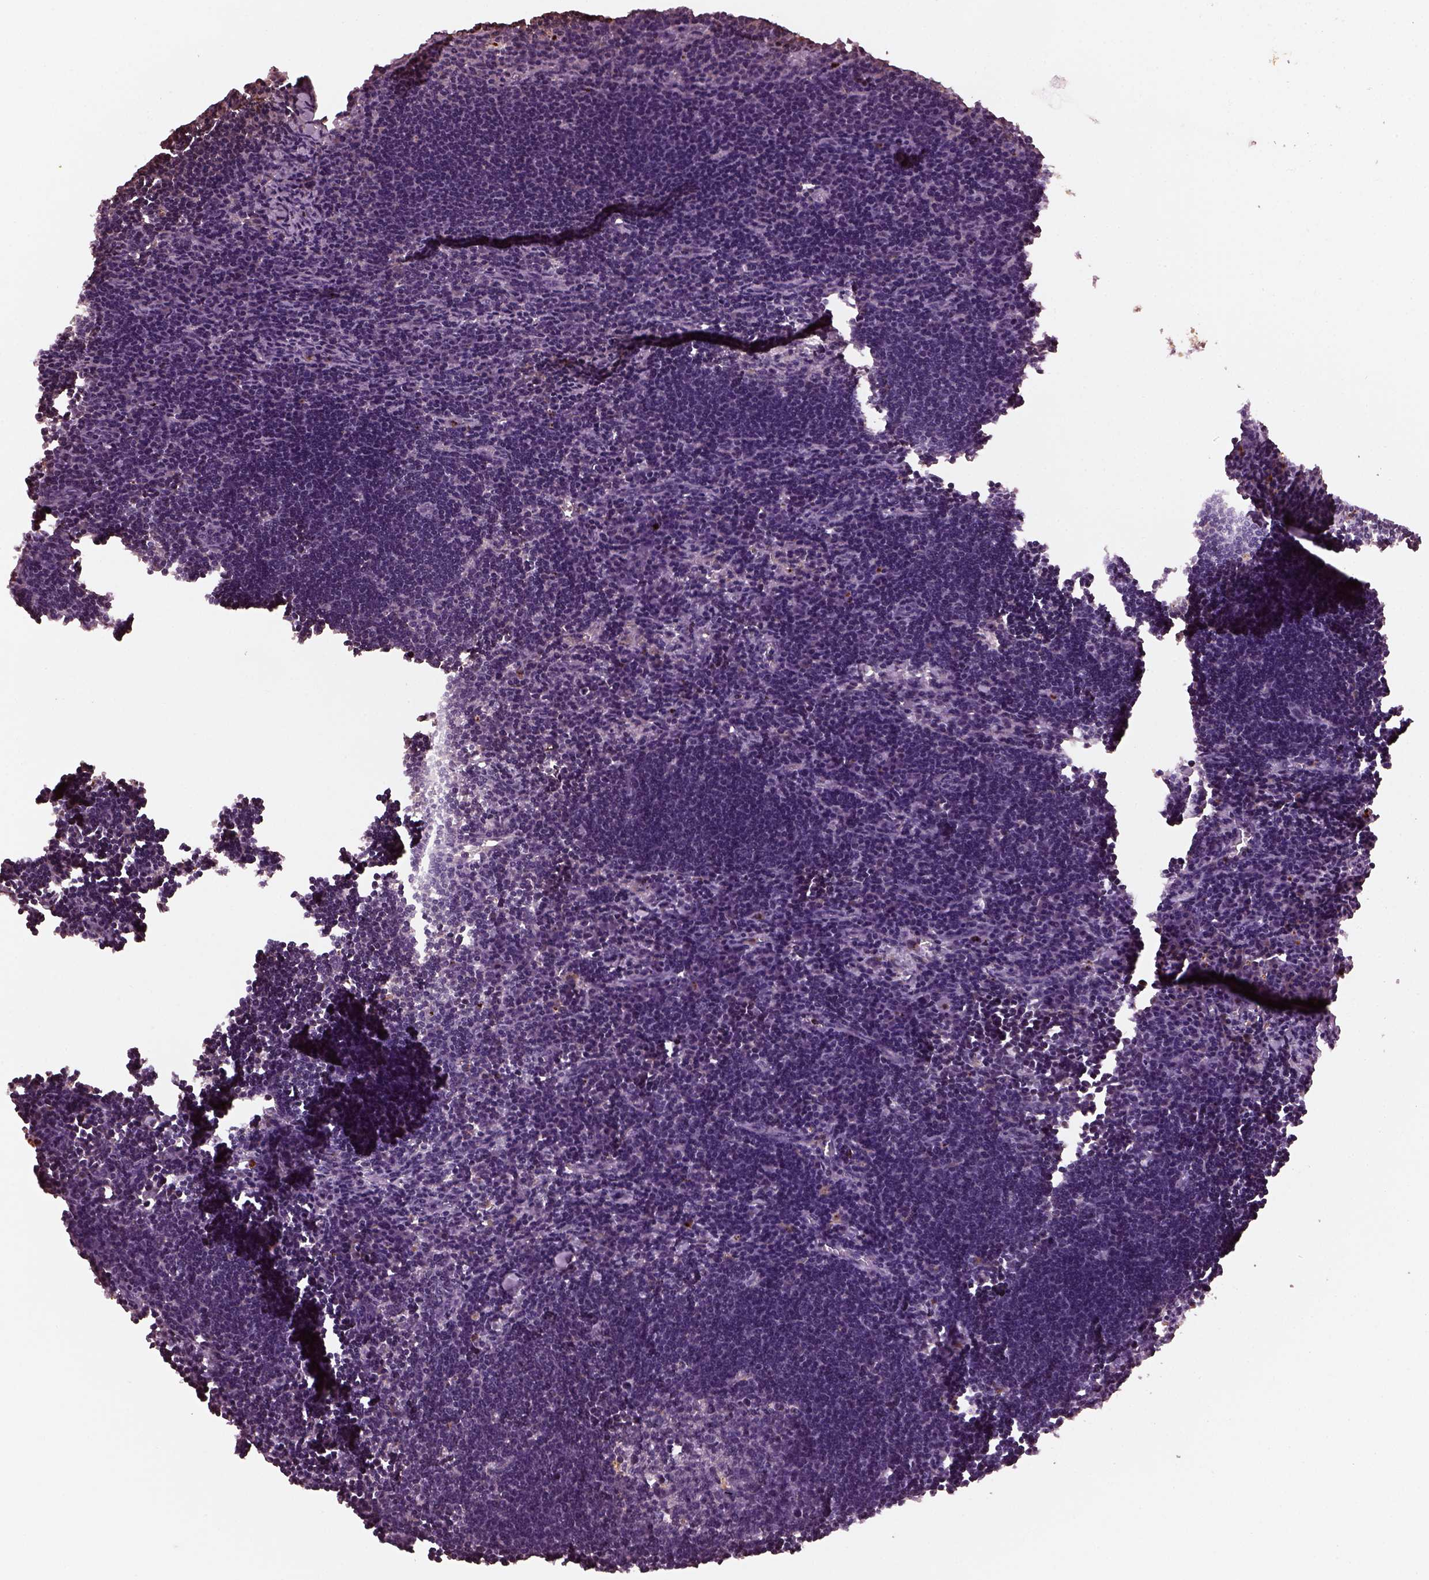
{"staining": {"intensity": "negative", "quantity": "none", "location": "none"}, "tissue": "lymph node", "cell_type": "Germinal center cells", "image_type": "normal", "snomed": [{"axis": "morphology", "description": "Normal tissue, NOS"}, {"axis": "topography", "description": "Lymph node"}], "caption": "DAB immunohistochemical staining of benign human lymph node shows no significant positivity in germinal center cells.", "gene": "RUFY3", "patient": {"sex": "male", "age": 55}}